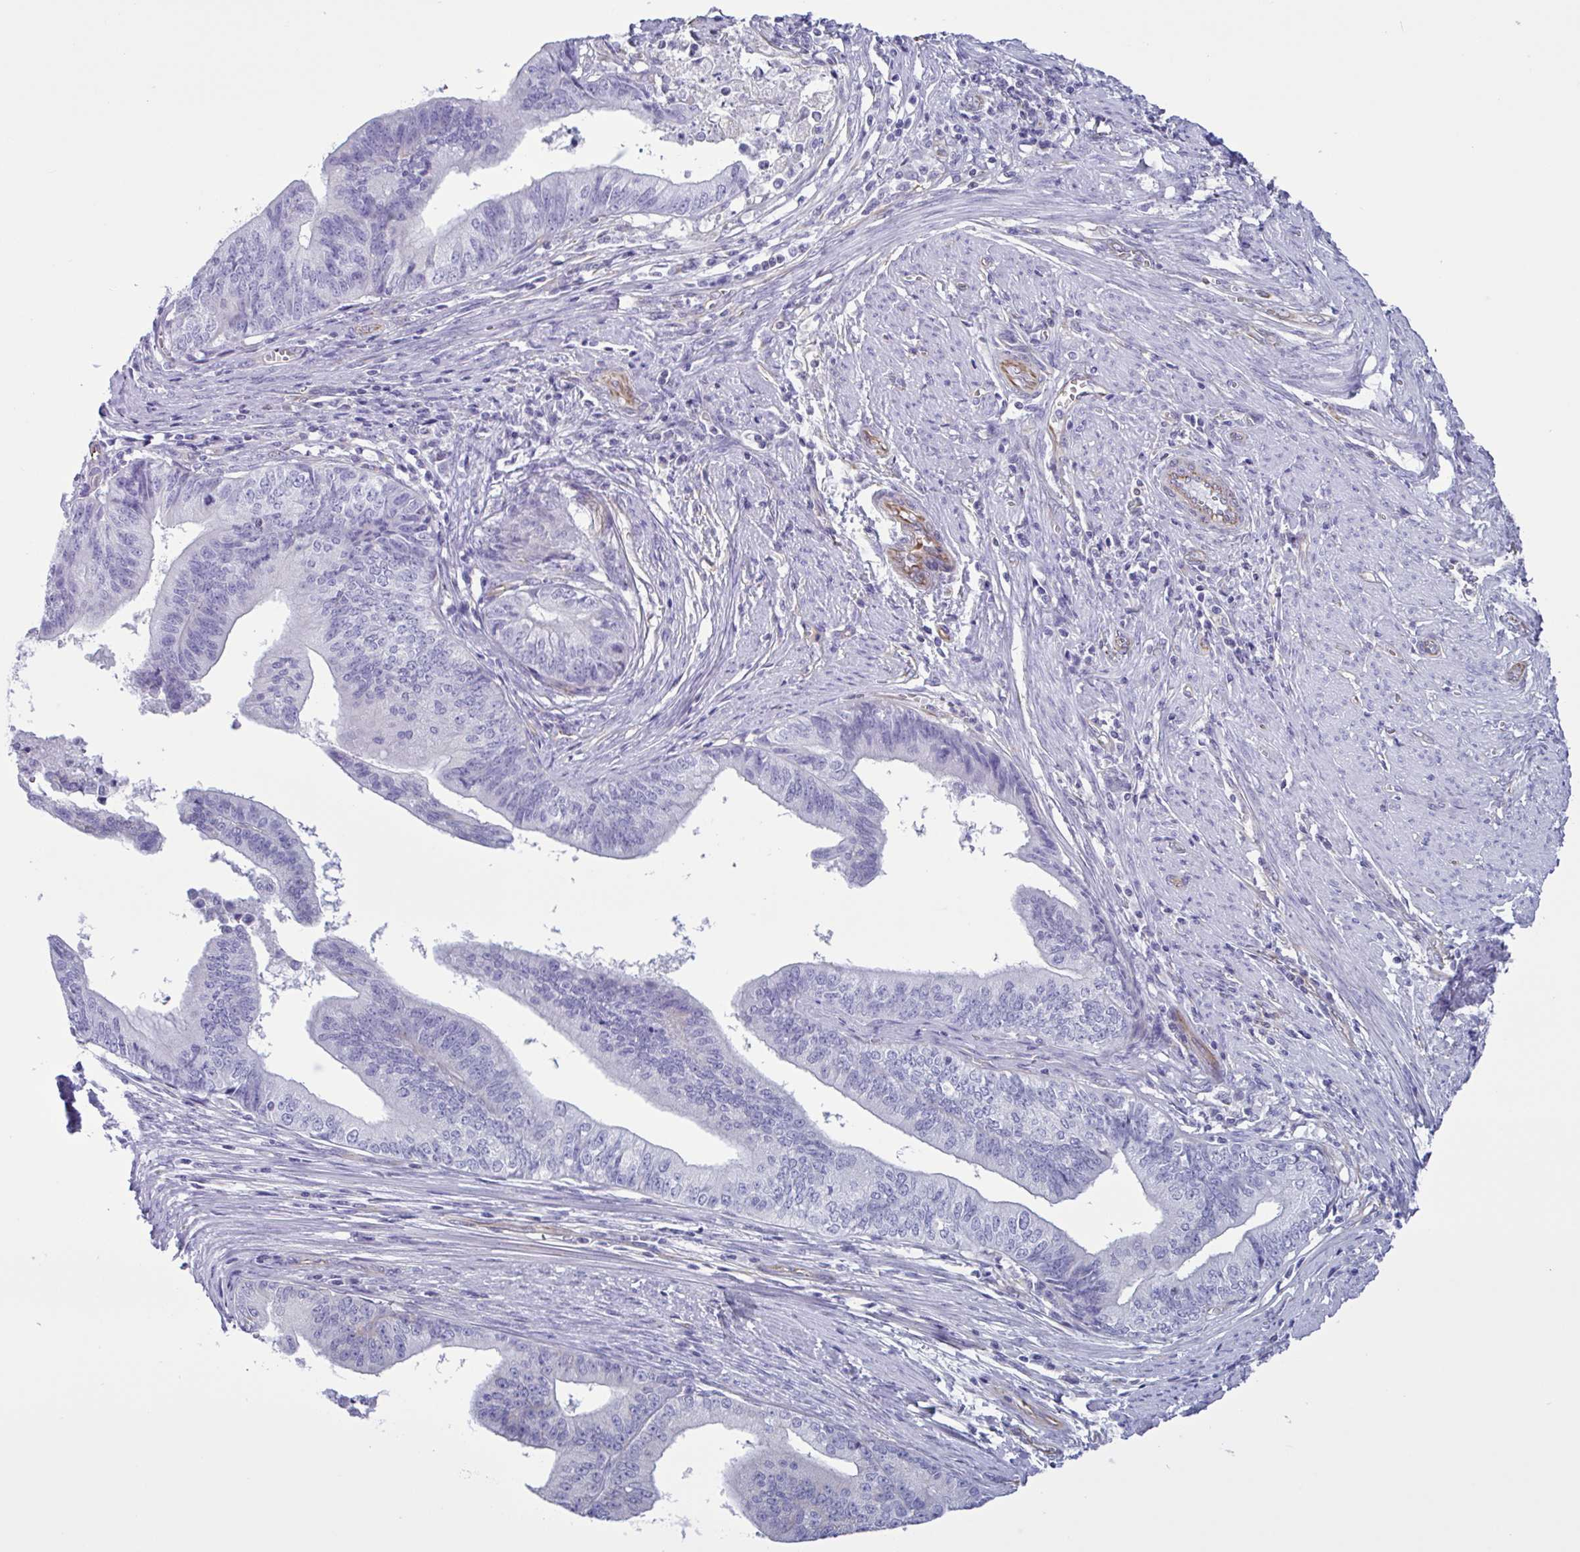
{"staining": {"intensity": "negative", "quantity": "none", "location": "none"}, "tissue": "endometrial cancer", "cell_type": "Tumor cells", "image_type": "cancer", "snomed": [{"axis": "morphology", "description": "Adenocarcinoma, NOS"}, {"axis": "topography", "description": "Endometrium"}], "caption": "This is a histopathology image of IHC staining of endometrial cancer (adenocarcinoma), which shows no expression in tumor cells.", "gene": "TMEM86B", "patient": {"sex": "female", "age": 65}}